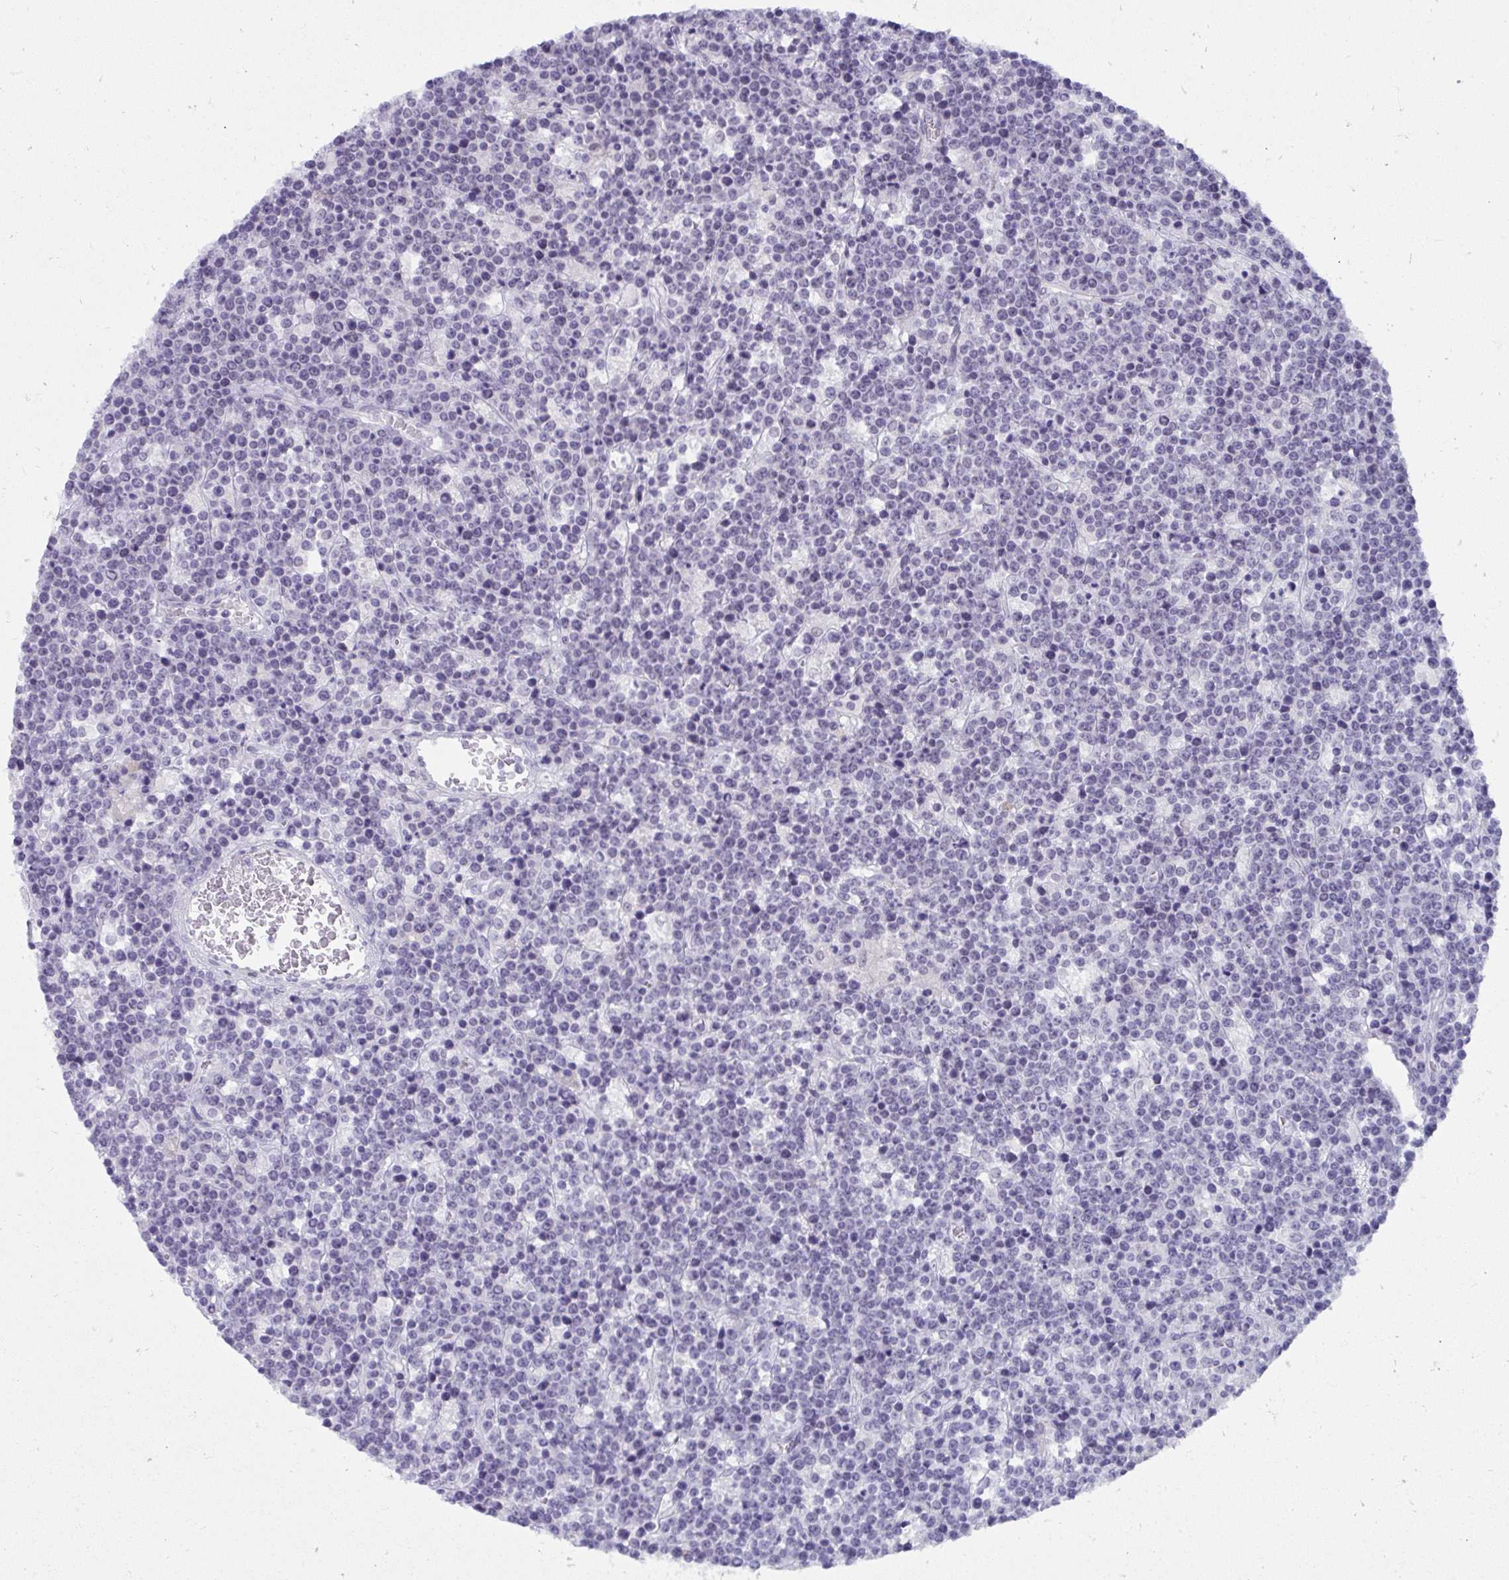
{"staining": {"intensity": "negative", "quantity": "none", "location": "none"}, "tissue": "lymphoma", "cell_type": "Tumor cells", "image_type": "cancer", "snomed": [{"axis": "morphology", "description": "Malignant lymphoma, non-Hodgkin's type, High grade"}, {"axis": "topography", "description": "Ovary"}], "caption": "Immunohistochemistry of lymphoma shows no positivity in tumor cells.", "gene": "UGT3A2", "patient": {"sex": "female", "age": 56}}